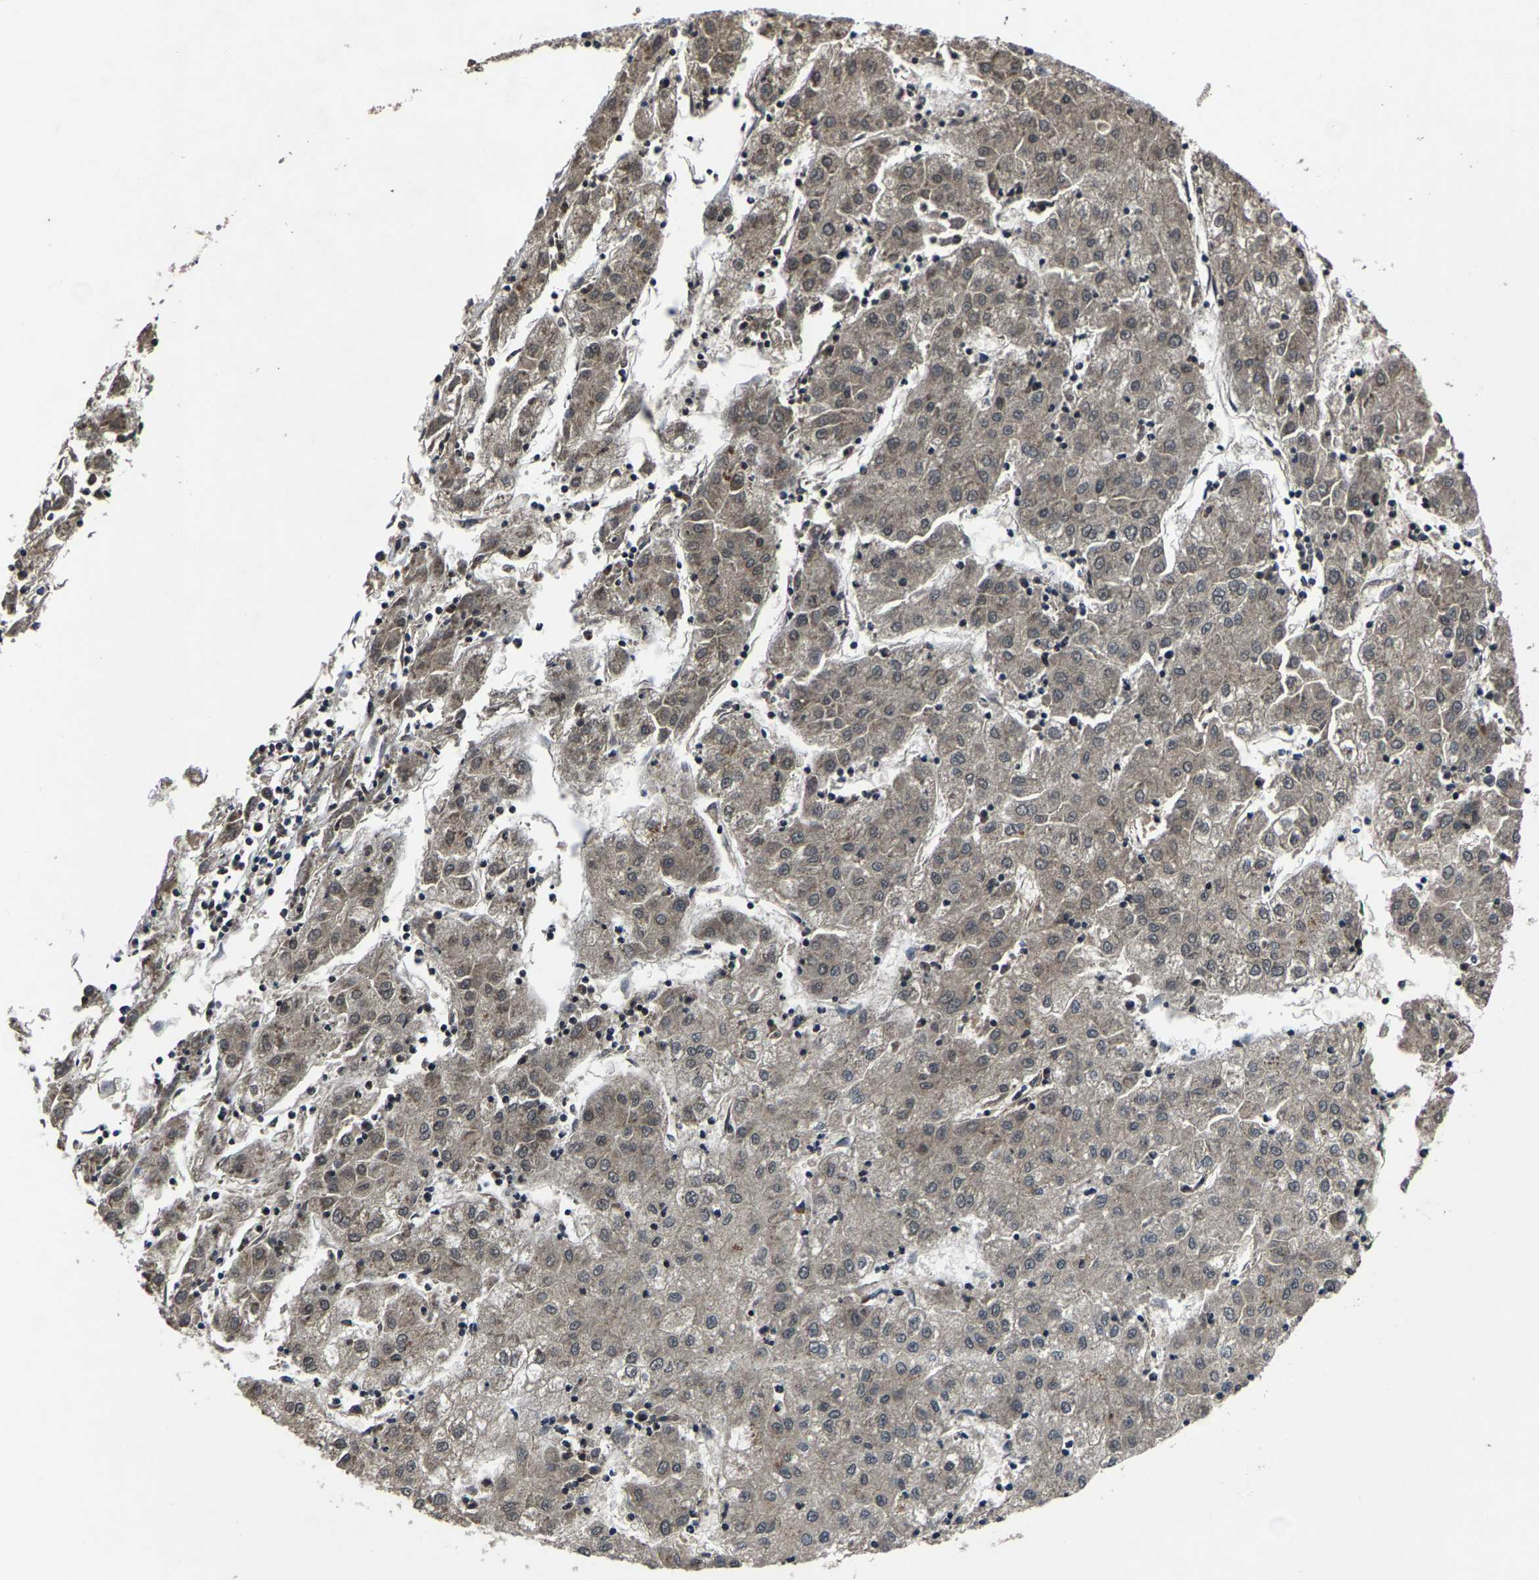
{"staining": {"intensity": "weak", "quantity": ">75%", "location": "cytoplasmic/membranous"}, "tissue": "liver cancer", "cell_type": "Tumor cells", "image_type": "cancer", "snomed": [{"axis": "morphology", "description": "Carcinoma, Hepatocellular, NOS"}, {"axis": "topography", "description": "Liver"}], "caption": "High-magnification brightfield microscopy of liver hepatocellular carcinoma stained with DAB (3,3'-diaminobenzidine) (brown) and counterstained with hematoxylin (blue). tumor cells exhibit weak cytoplasmic/membranous positivity is seen in approximately>75% of cells.", "gene": "HUWE1", "patient": {"sex": "male", "age": 72}}